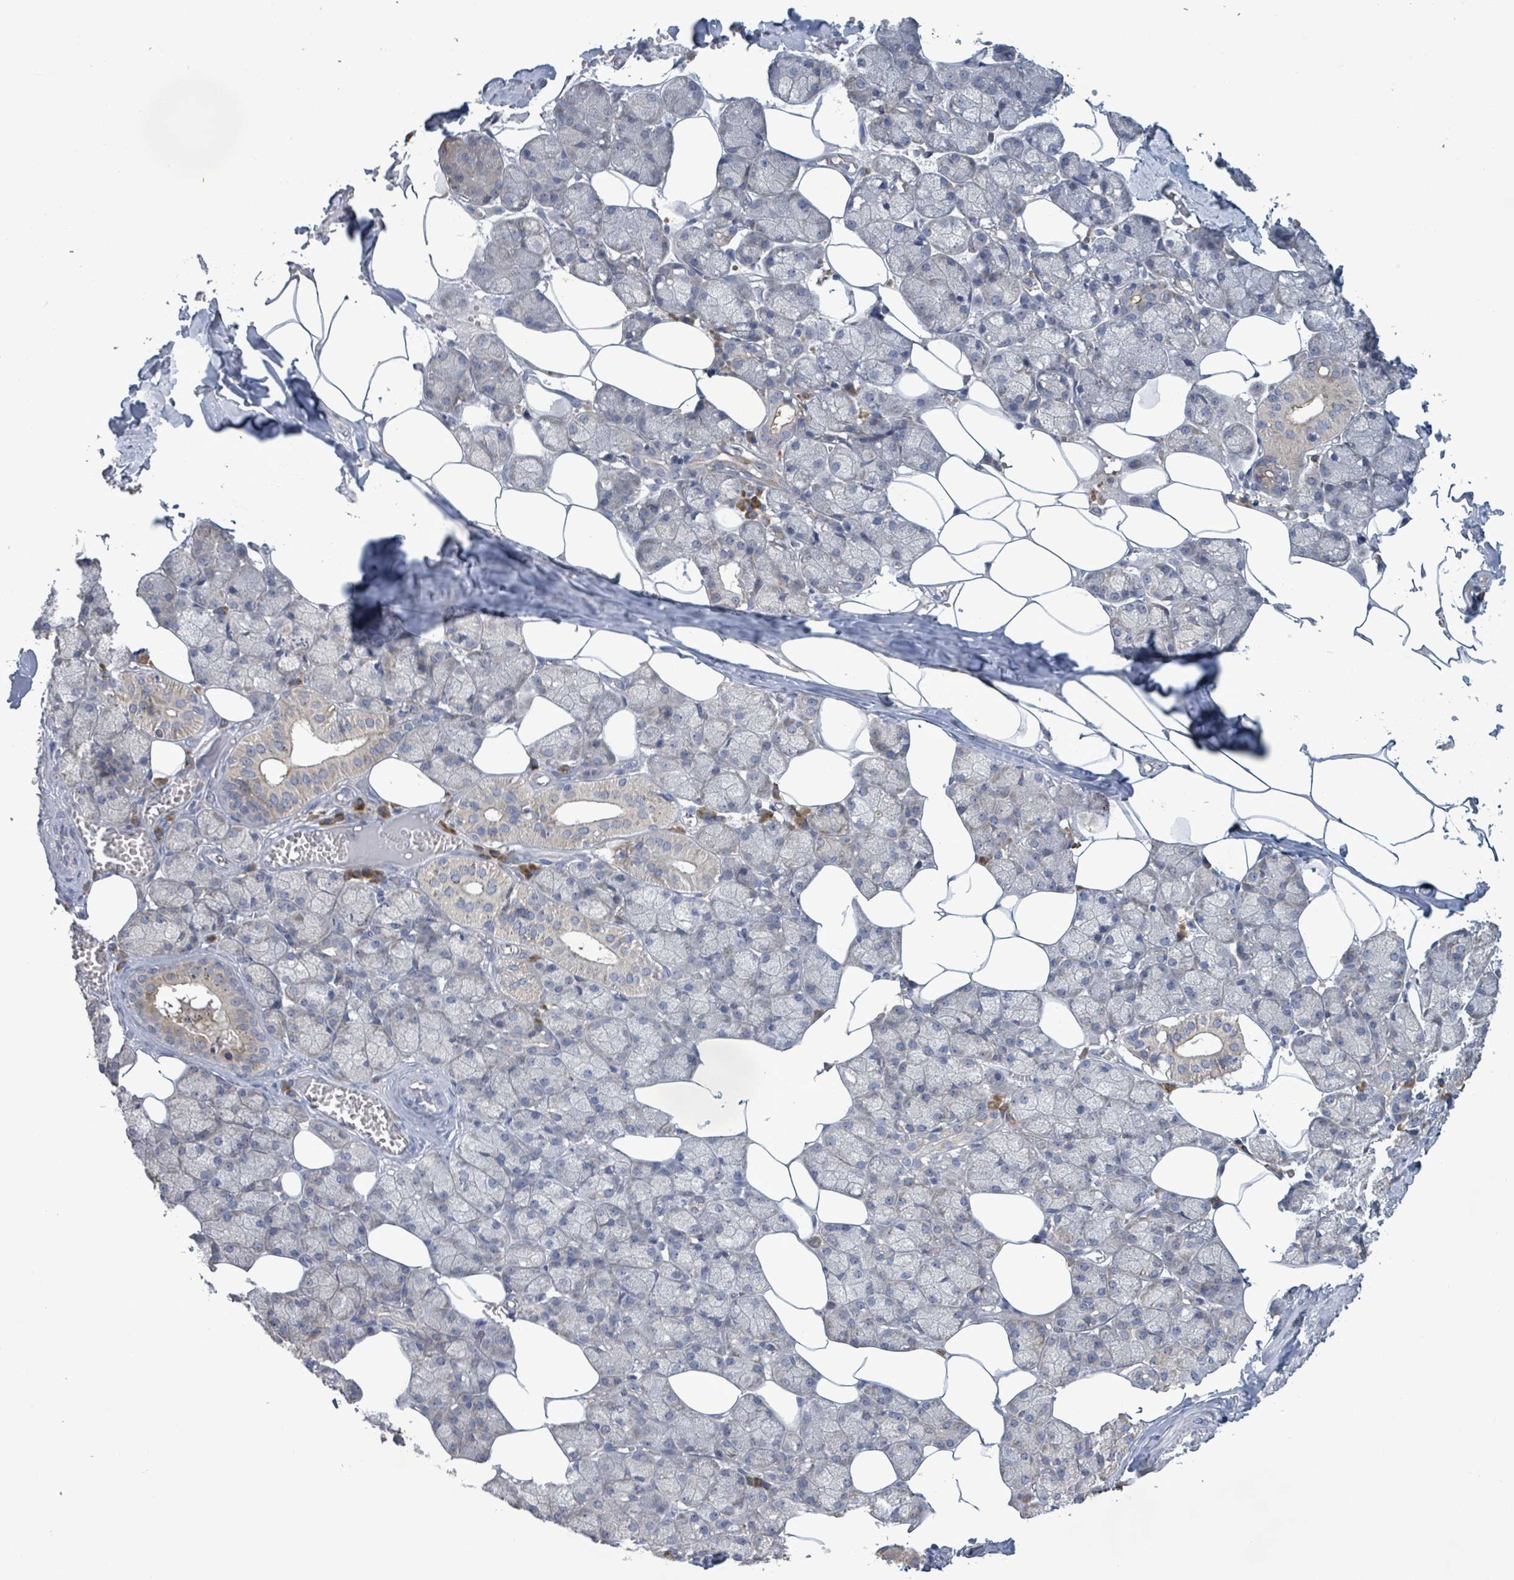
{"staining": {"intensity": "moderate", "quantity": "<25%", "location": "cytoplasmic/membranous"}, "tissue": "salivary gland", "cell_type": "Glandular cells", "image_type": "normal", "snomed": [{"axis": "morphology", "description": "Normal tissue, NOS"}, {"axis": "topography", "description": "Salivary gland"}], "caption": "Immunohistochemical staining of benign human salivary gland shows moderate cytoplasmic/membranous protein staining in approximately <25% of glandular cells.", "gene": "ATP13A1", "patient": {"sex": "male", "age": 62}}